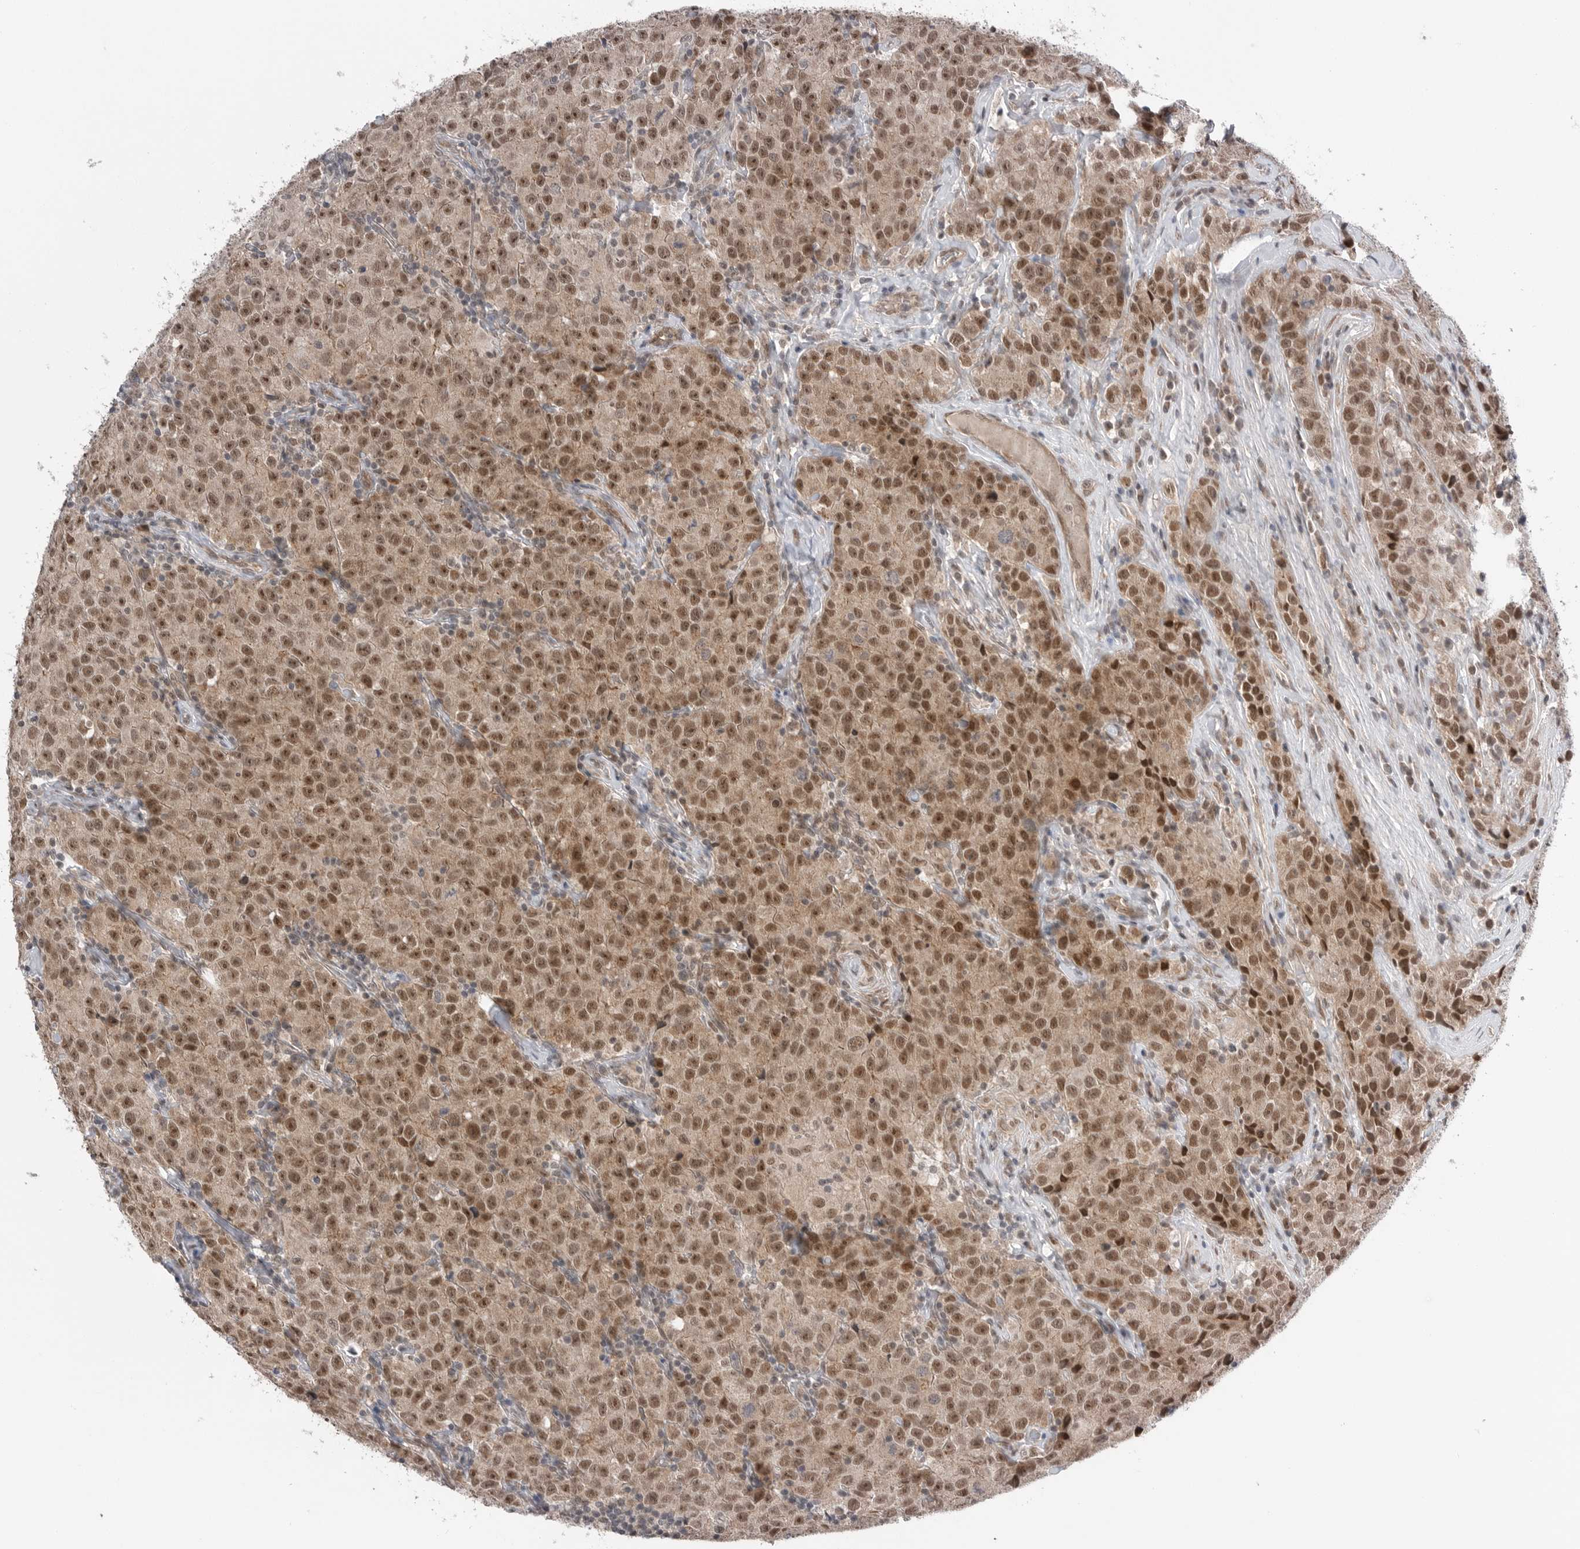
{"staining": {"intensity": "moderate", "quantity": ">75%", "location": "cytoplasmic/membranous,nuclear"}, "tissue": "testis cancer", "cell_type": "Tumor cells", "image_type": "cancer", "snomed": [{"axis": "morphology", "description": "Seminoma, NOS"}, {"axis": "morphology", "description": "Carcinoma, Embryonal, NOS"}, {"axis": "topography", "description": "Testis"}], "caption": "DAB immunohistochemical staining of human testis seminoma displays moderate cytoplasmic/membranous and nuclear protein staining in about >75% of tumor cells.", "gene": "NTAQ1", "patient": {"sex": "male", "age": 43}}